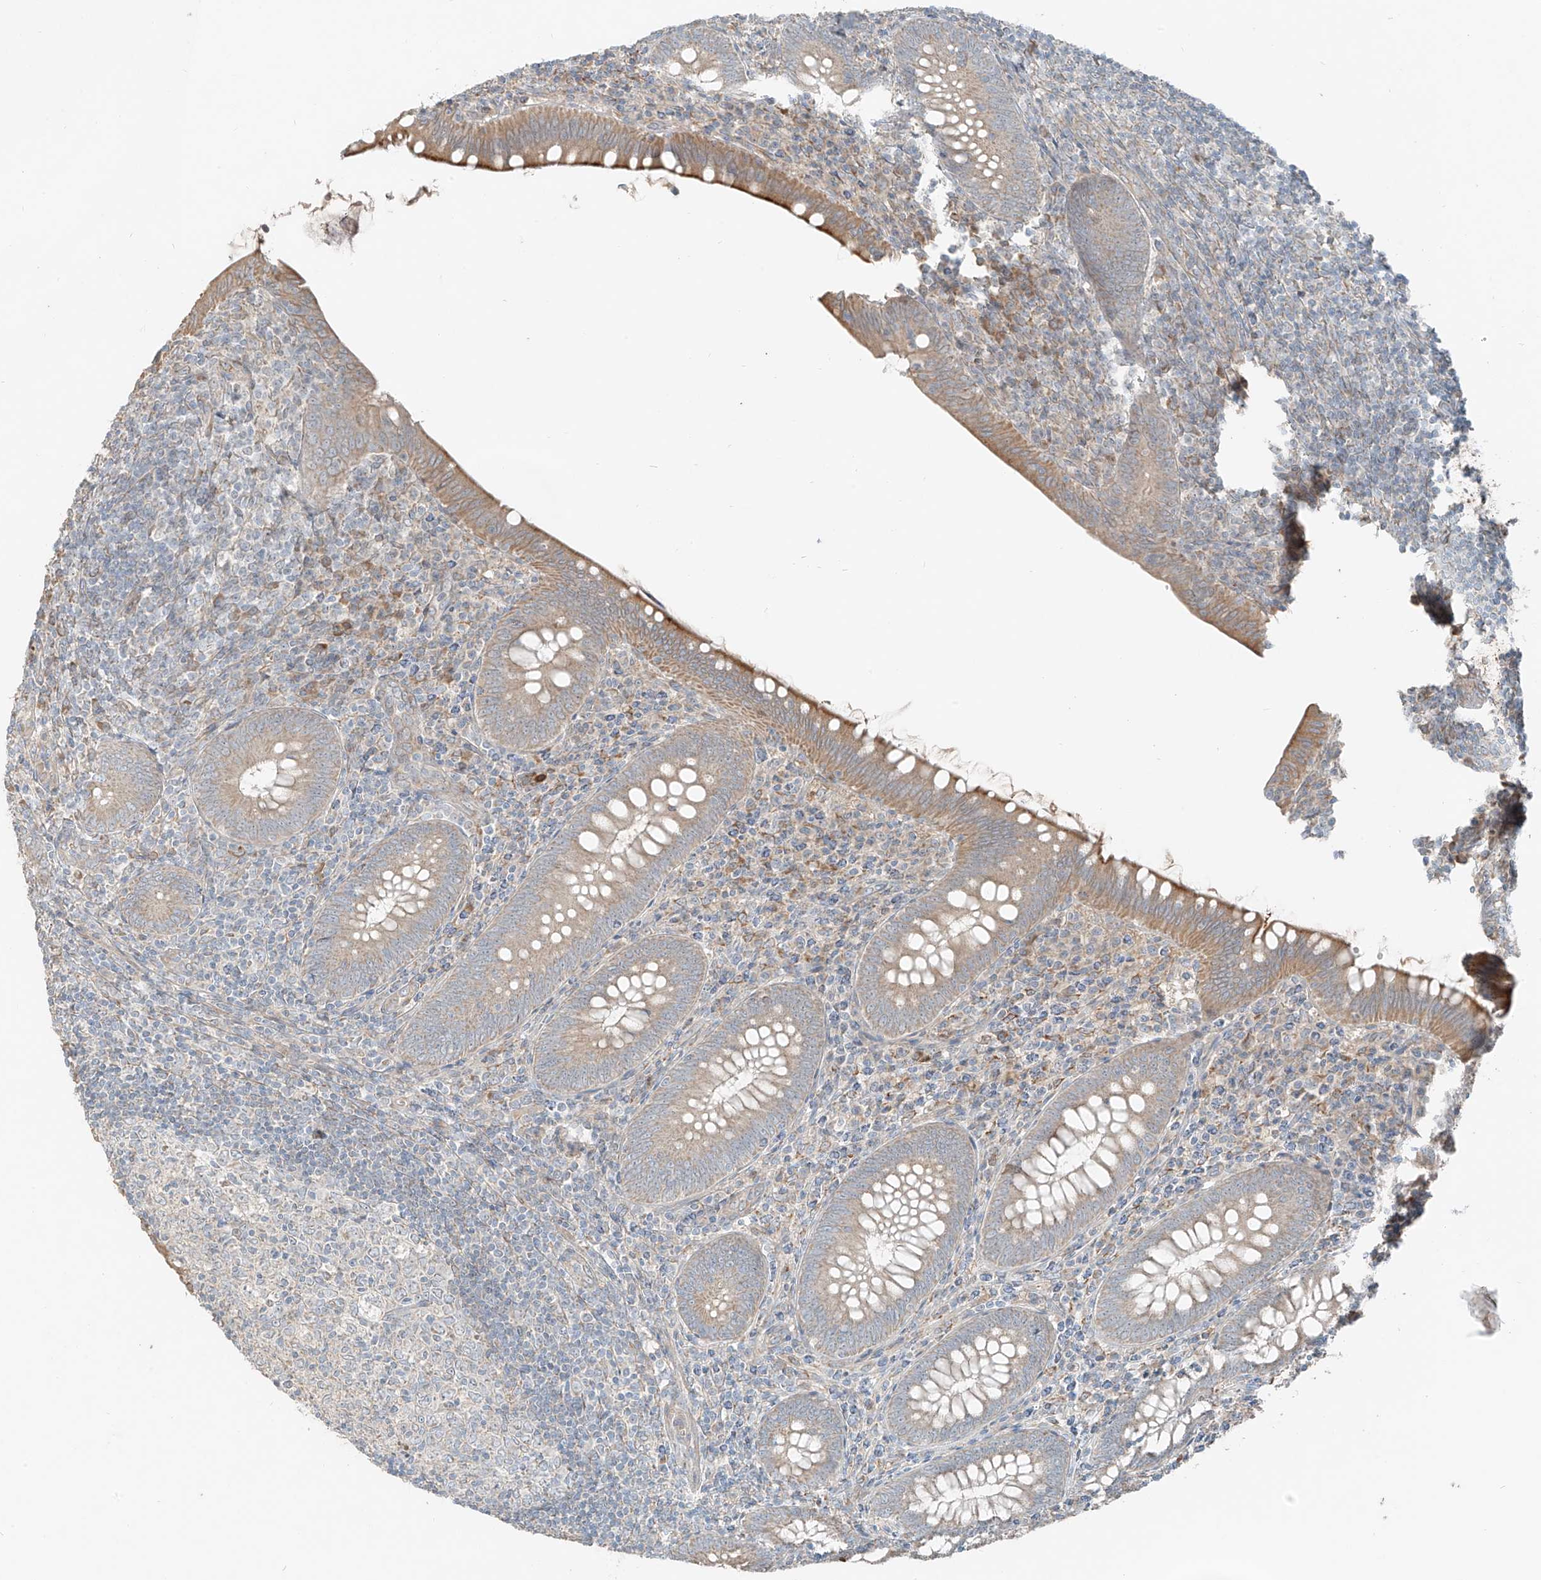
{"staining": {"intensity": "weak", "quantity": ">75%", "location": "cytoplasmic/membranous"}, "tissue": "appendix", "cell_type": "Glandular cells", "image_type": "normal", "snomed": [{"axis": "morphology", "description": "Normal tissue, NOS"}, {"axis": "topography", "description": "Appendix"}], "caption": "Immunohistochemistry micrograph of benign appendix: appendix stained using immunohistochemistry (IHC) demonstrates low levels of weak protein expression localized specifically in the cytoplasmic/membranous of glandular cells, appearing as a cytoplasmic/membranous brown color.", "gene": "FSTL1", "patient": {"sex": "male", "age": 14}}